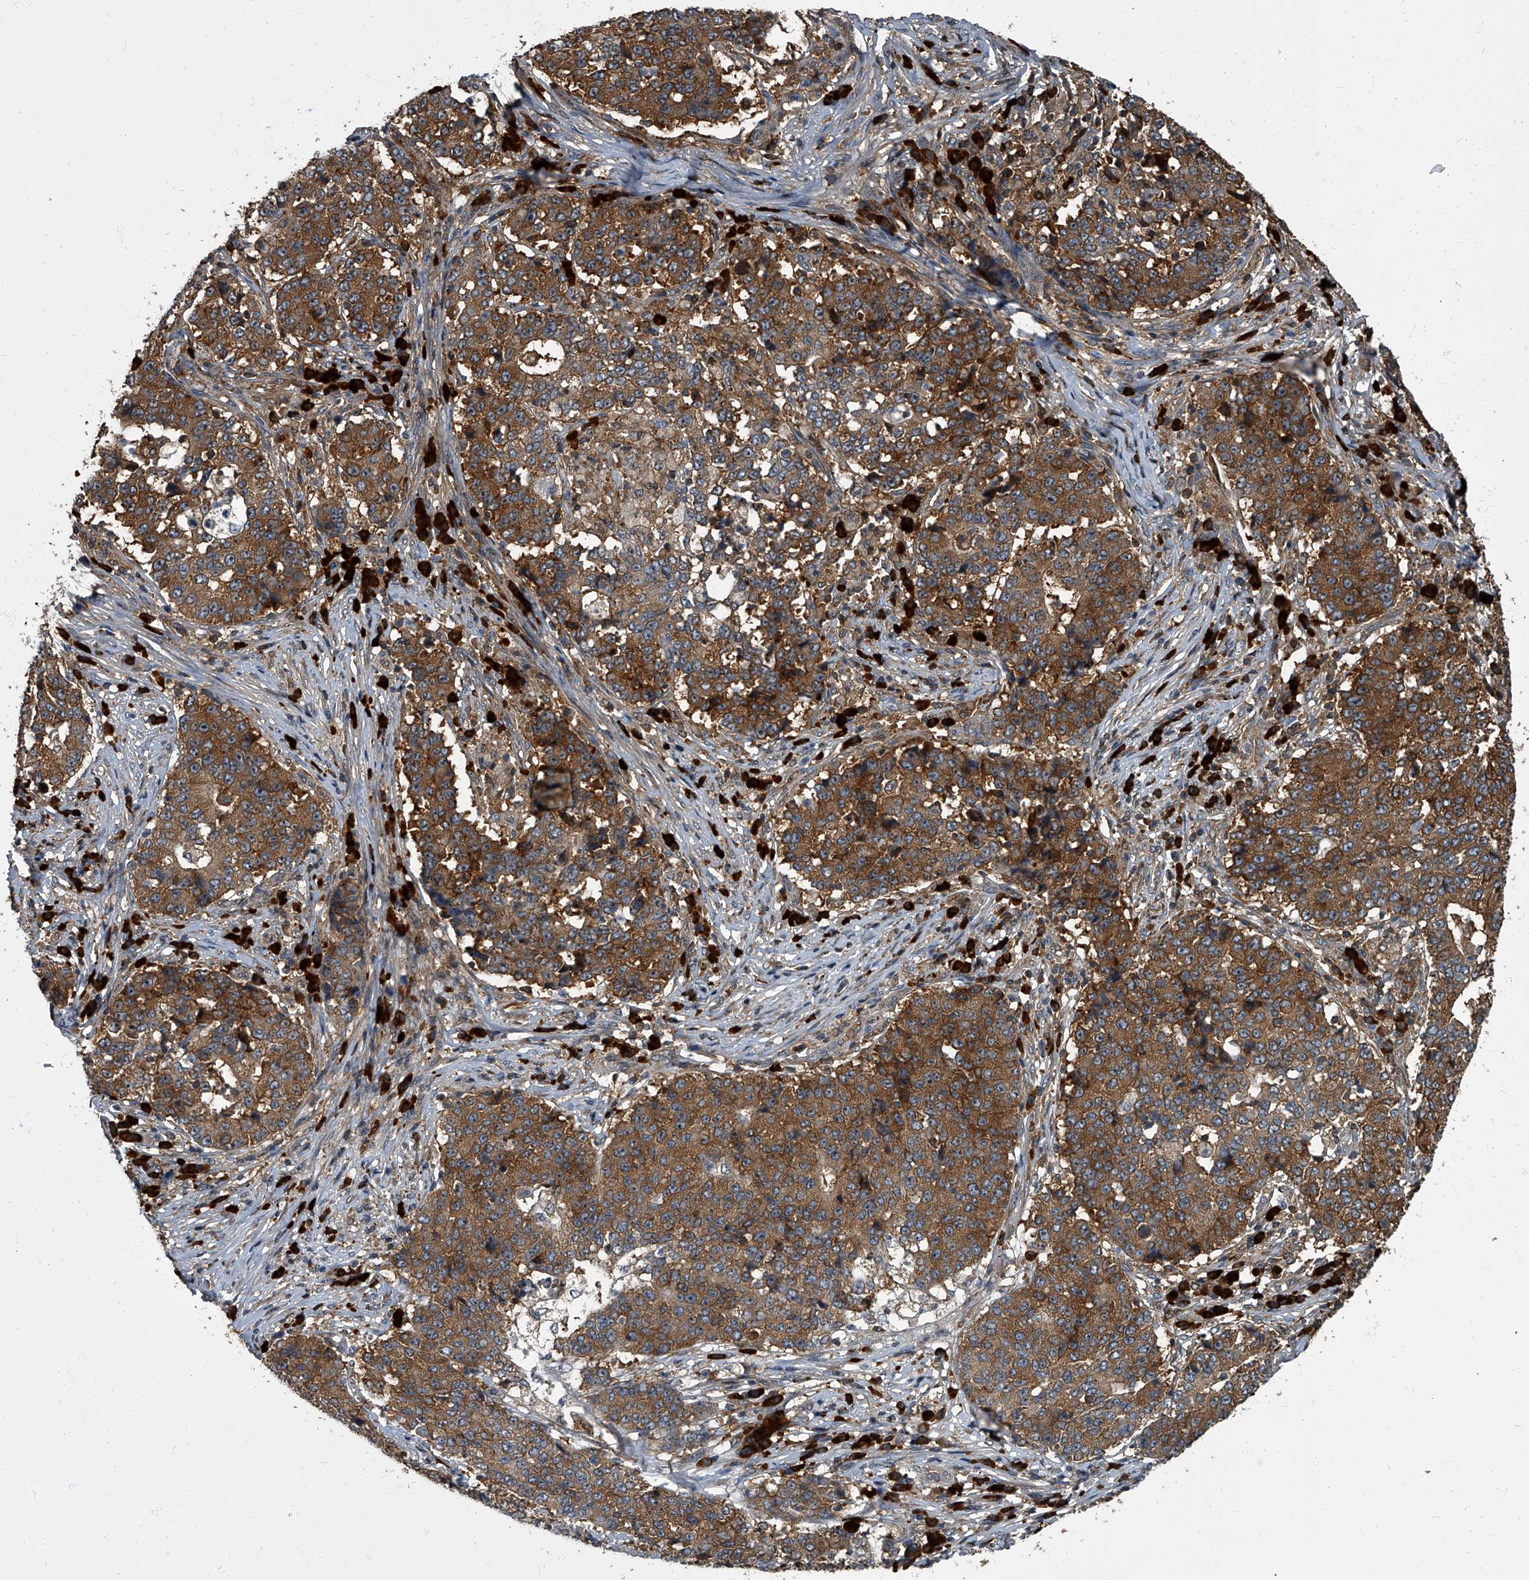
{"staining": {"intensity": "moderate", "quantity": ">75%", "location": "cytoplasmic/membranous"}, "tissue": "stomach cancer", "cell_type": "Tumor cells", "image_type": "cancer", "snomed": [{"axis": "morphology", "description": "Adenocarcinoma, NOS"}, {"axis": "topography", "description": "Stomach"}], "caption": "The immunohistochemical stain shows moderate cytoplasmic/membranous expression in tumor cells of adenocarcinoma (stomach) tissue.", "gene": "CDV3", "patient": {"sex": "male", "age": 59}}